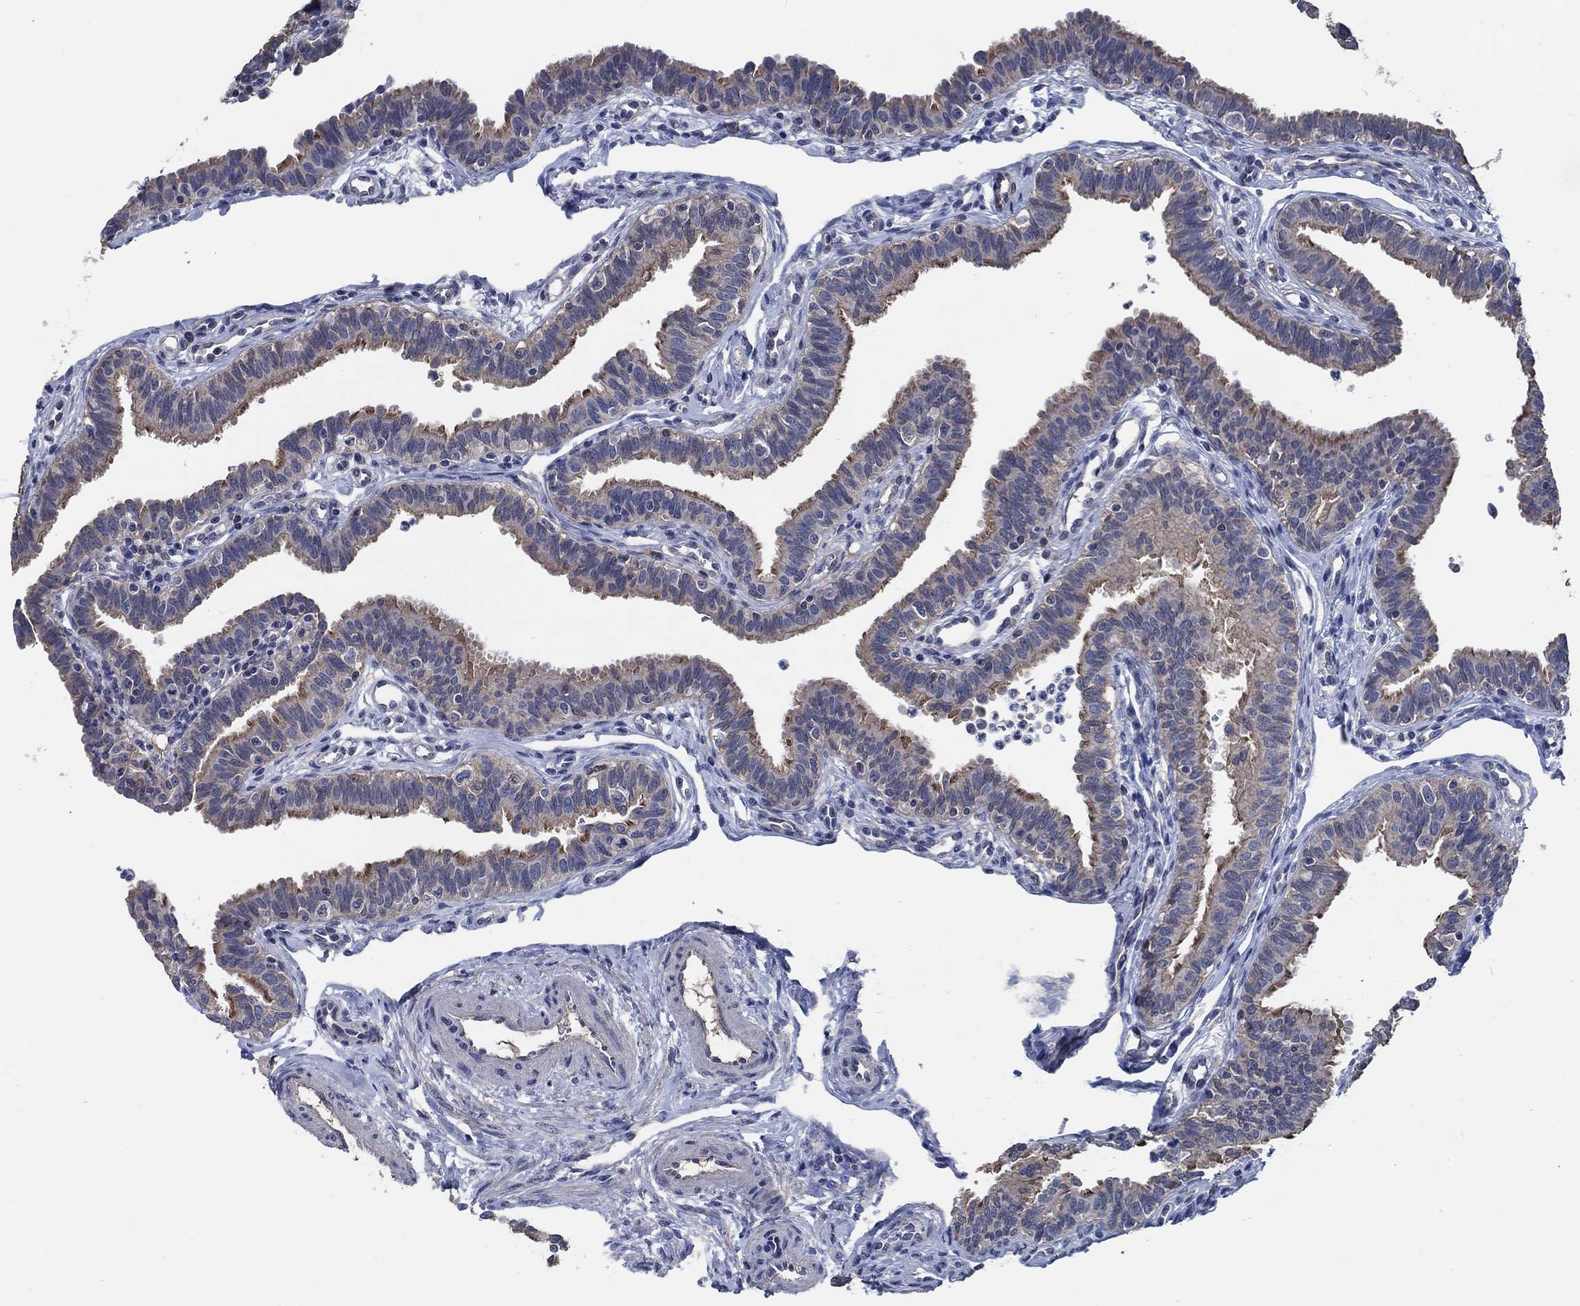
{"staining": {"intensity": "moderate", "quantity": "<25%", "location": "cytoplasmic/membranous"}, "tissue": "fallopian tube", "cell_type": "Glandular cells", "image_type": "normal", "snomed": [{"axis": "morphology", "description": "Normal tissue, NOS"}, {"axis": "topography", "description": "Fallopian tube"}], "caption": "Protein expression analysis of normal human fallopian tube reveals moderate cytoplasmic/membranous expression in about <25% of glandular cells. Nuclei are stained in blue.", "gene": "OBSCN", "patient": {"sex": "female", "age": 36}}